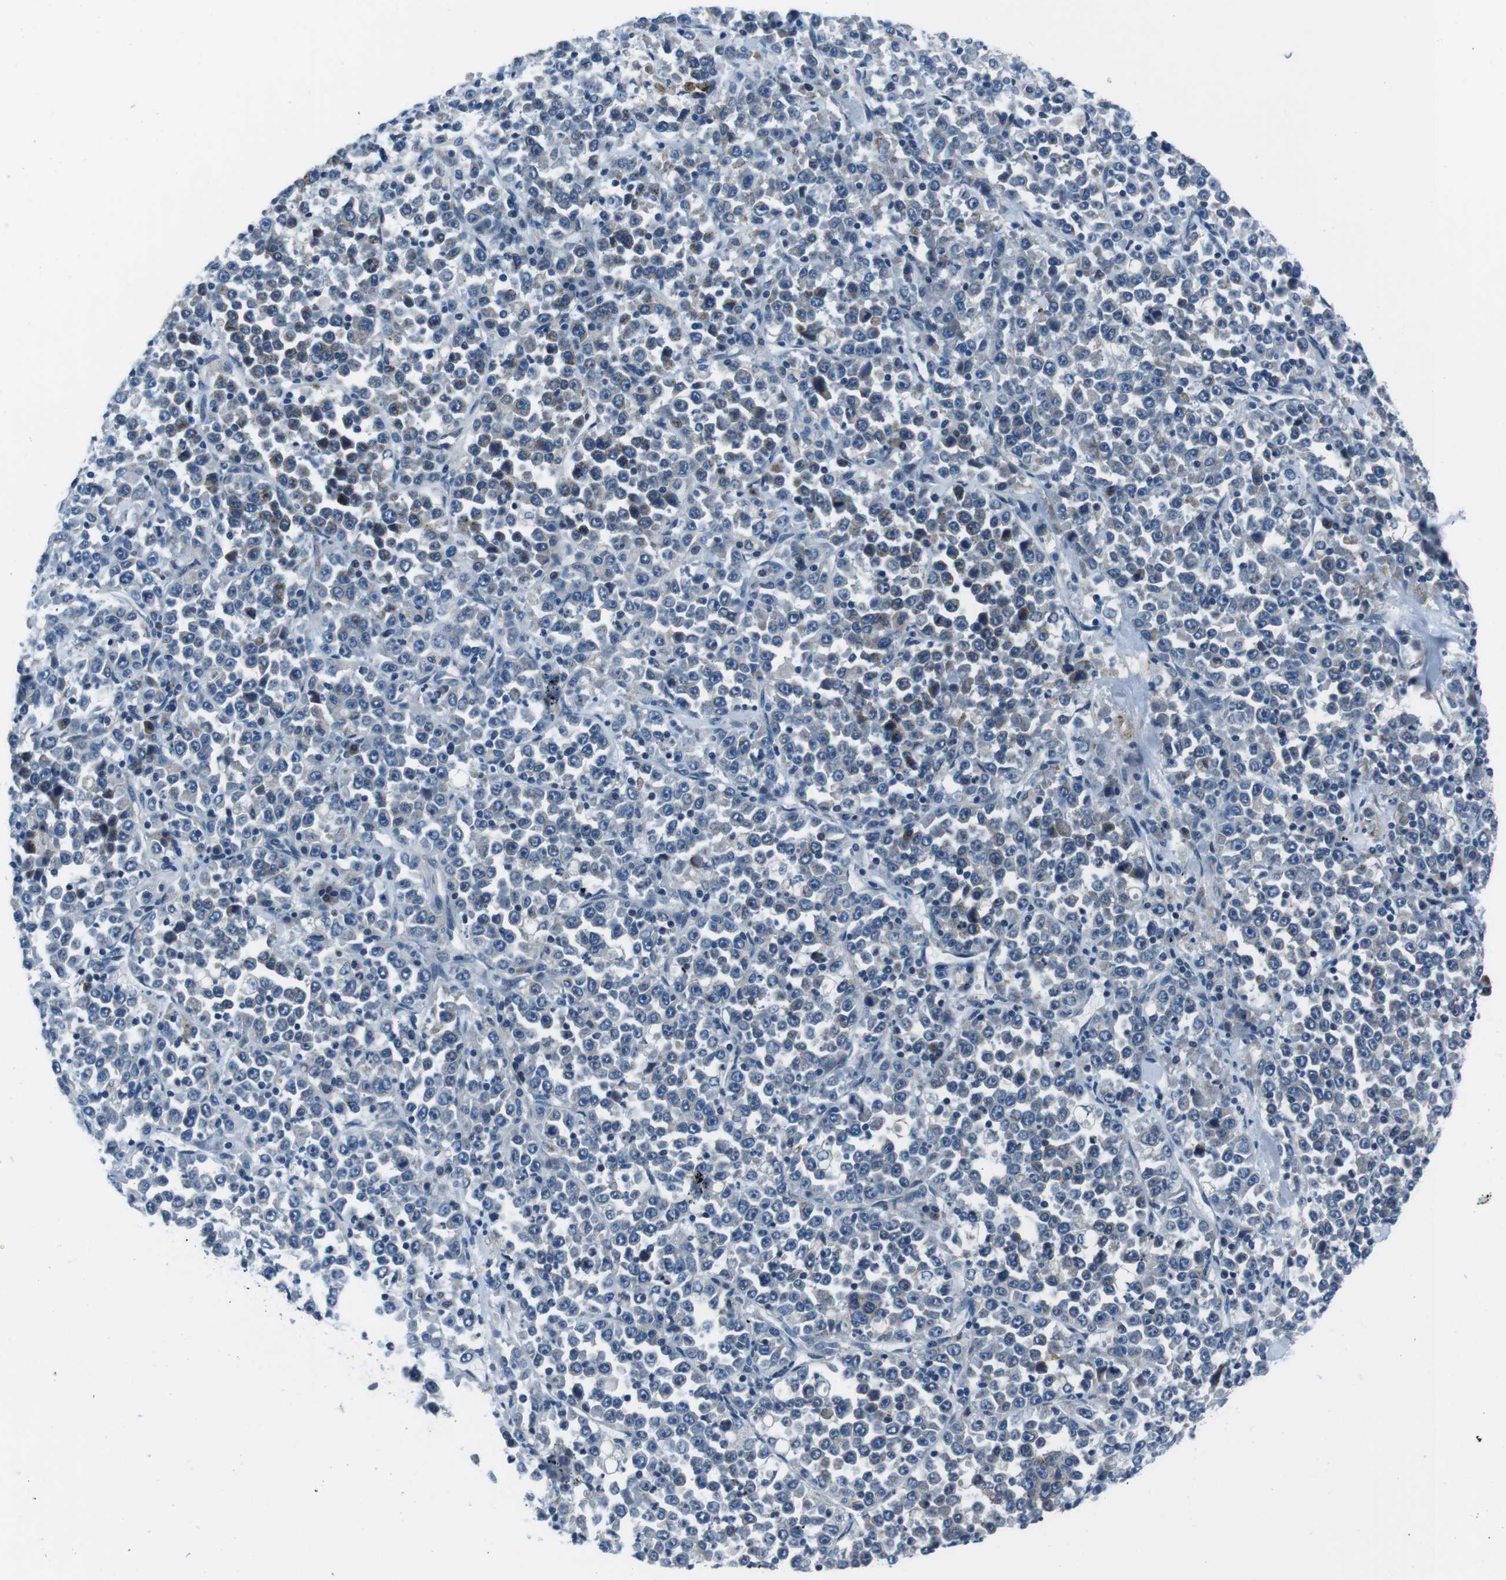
{"staining": {"intensity": "negative", "quantity": "none", "location": "none"}, "tissue": "stomach cancer", "cell_type": "Tumor cells", "image_type": "cancer", "snomed": [{"axis": "morphology", "description": "Normal tissue, NOS"}, {"axis": "morphology", "description": "Adenocarcinoma, NOS"}, {"axis": "topography", "description": "Stomach, upper"}, {"axis": "topography", "description": "Stomach"}], "caption": "Tumor cells are negative for brown protein staining in stomach adenocarcinoma.", "gene": "NUCB2", "patient": {"sex": "male", "age": 59}}